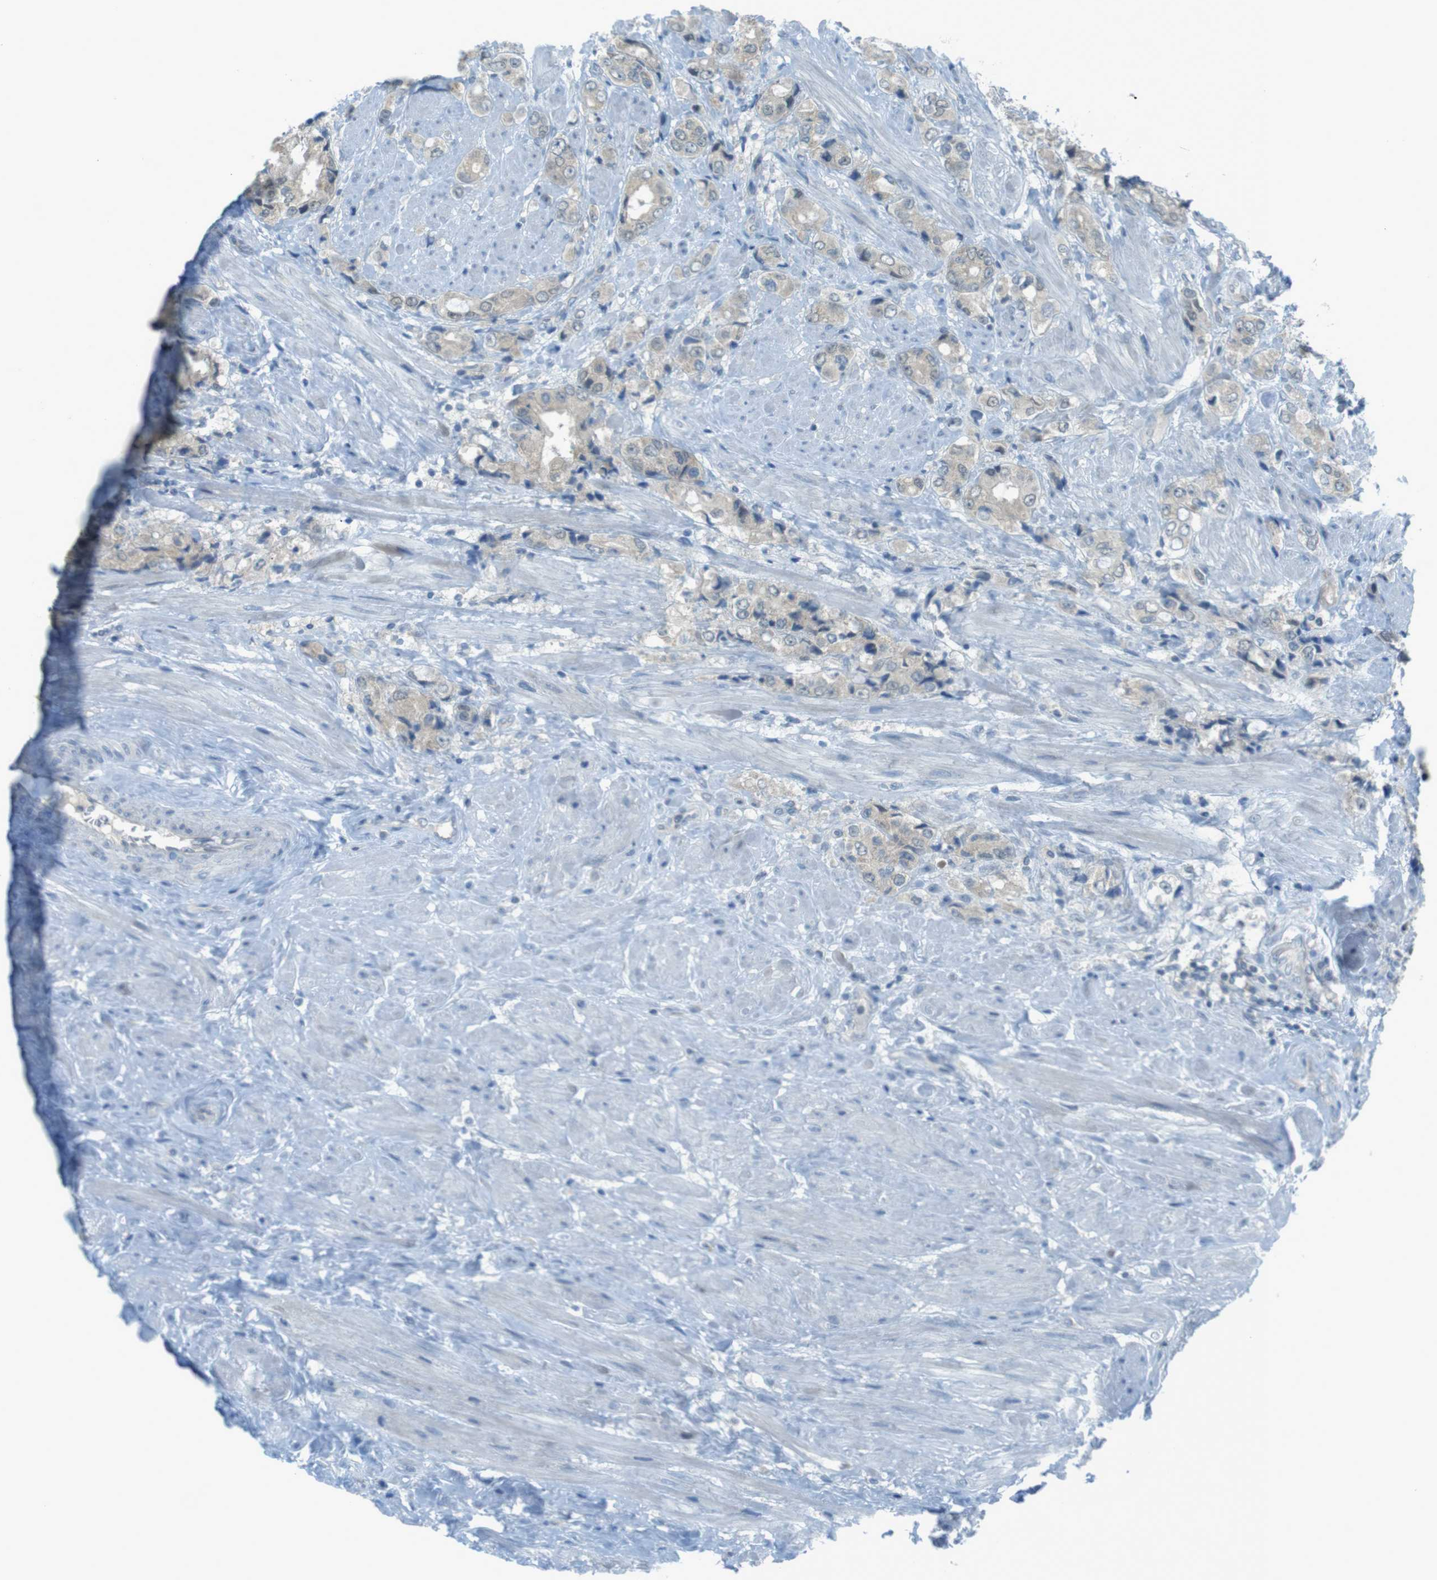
{"staining": {"intensity": "weak", "quantity": "<25%", "location": "cytoplasmic/membranous"}, "tissue": "prostate cancer", "cell_type": "Tumor cells", "image_type": "cancer", "snomed": [{"axis": "morphology", "description": "Adenocarcinoma, High grade"}, {"axis": "topography", "description": "Prostate"}], "caption": "This is an immunohistochemistry image of prostate cancer (adenocarcinoma (high-grade)). There is no positivity in tumor cells.", "gene": "ZDHHC20", "patient": {"sex": "male", "age": 61}}